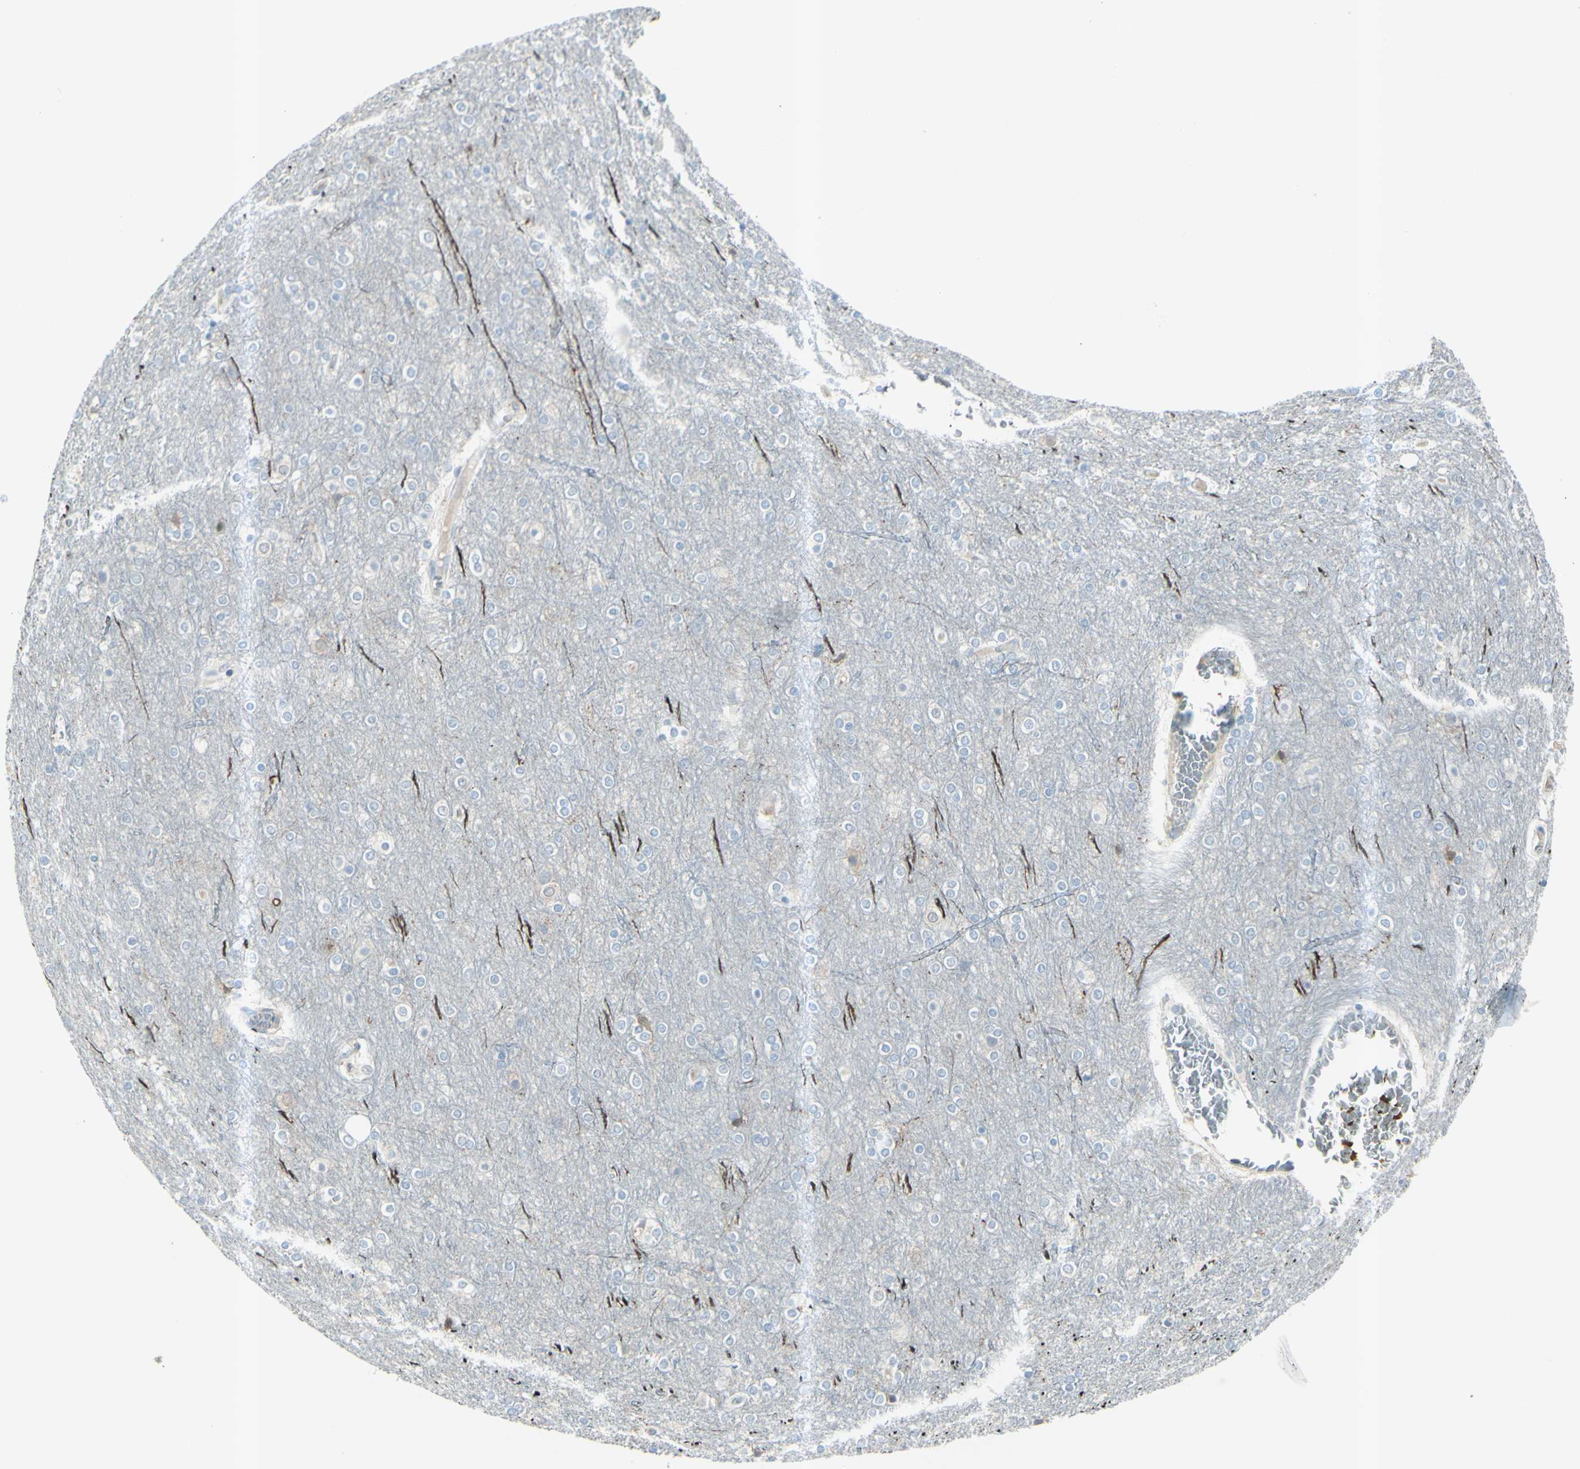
{"staining": {"intensity": "negative", "quantity": "none", "location": "none"}, "tissue": "cerebral cortex", "cell_type": "Endothelial cells", "image_type": "normal", "snomed": [{"axis": "morphology", "description": "Normal tissue, NOS"}, {"axis": "topography", "description": "Cerebral cortex"}], "caption": "IHC of unremarkable cerebral cortex demonstrates no staining in endothelial cells.", "gene": "GPR34", "patient": {"sex": "female", "age": 54}}